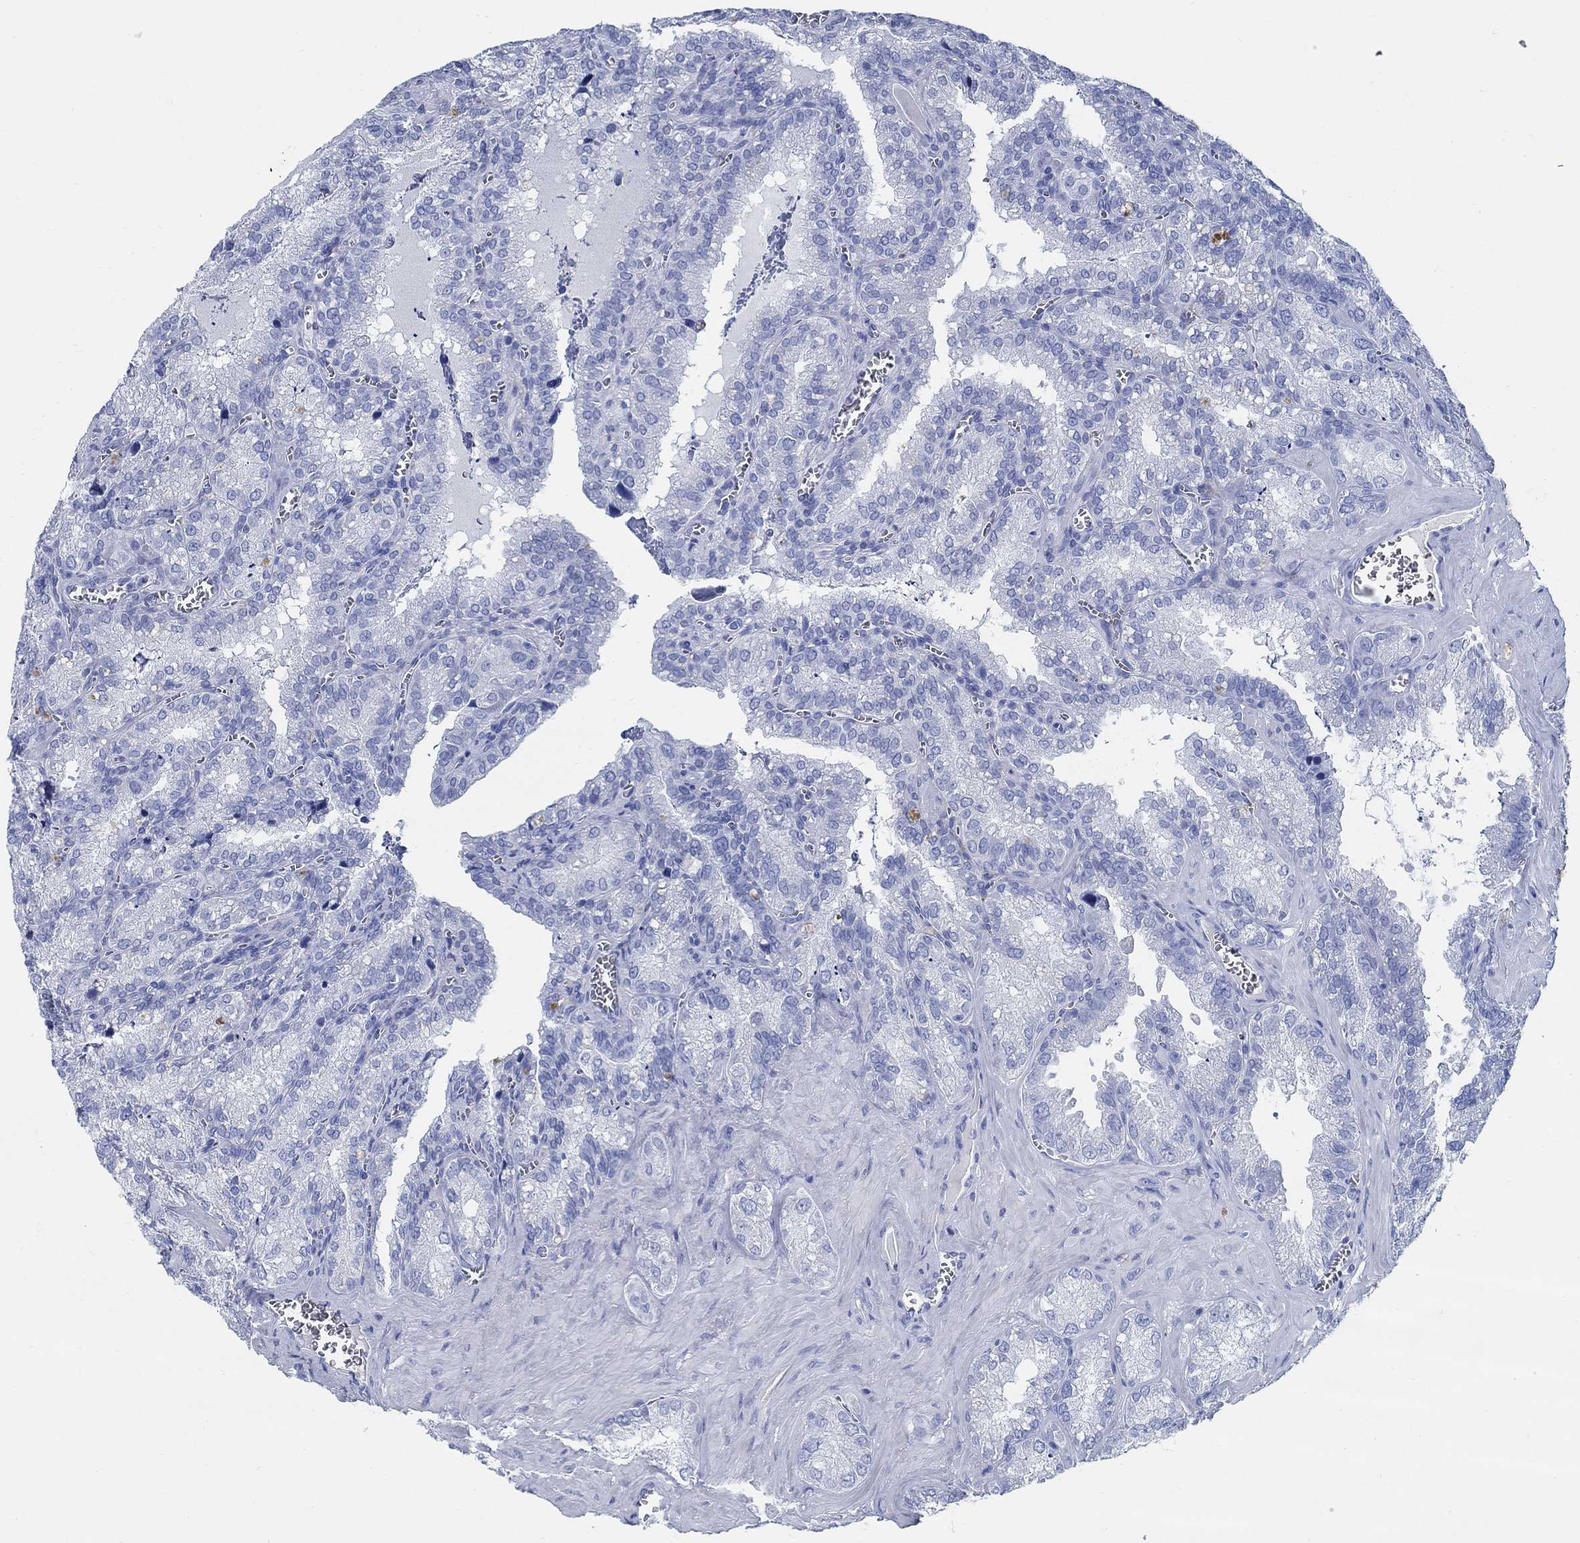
{"staining": {"intensity": "negative", "quantity": "none", "location": "none"}, "tissue": "seminal vesicle", "cell_type": "Glandular cells", "image_type": "normal", "snomed": [{"axis": "morphology", "description": "Normal tissue, NOS"}, {"axis": "topography", "description": "Seminal veicle"}], "caption": "The photomicrograph reveals no staining of glandular cells in normal seminal vesicle.", "gene": "SLC45A1", "patient": {"sex": "male", "age": 57}}